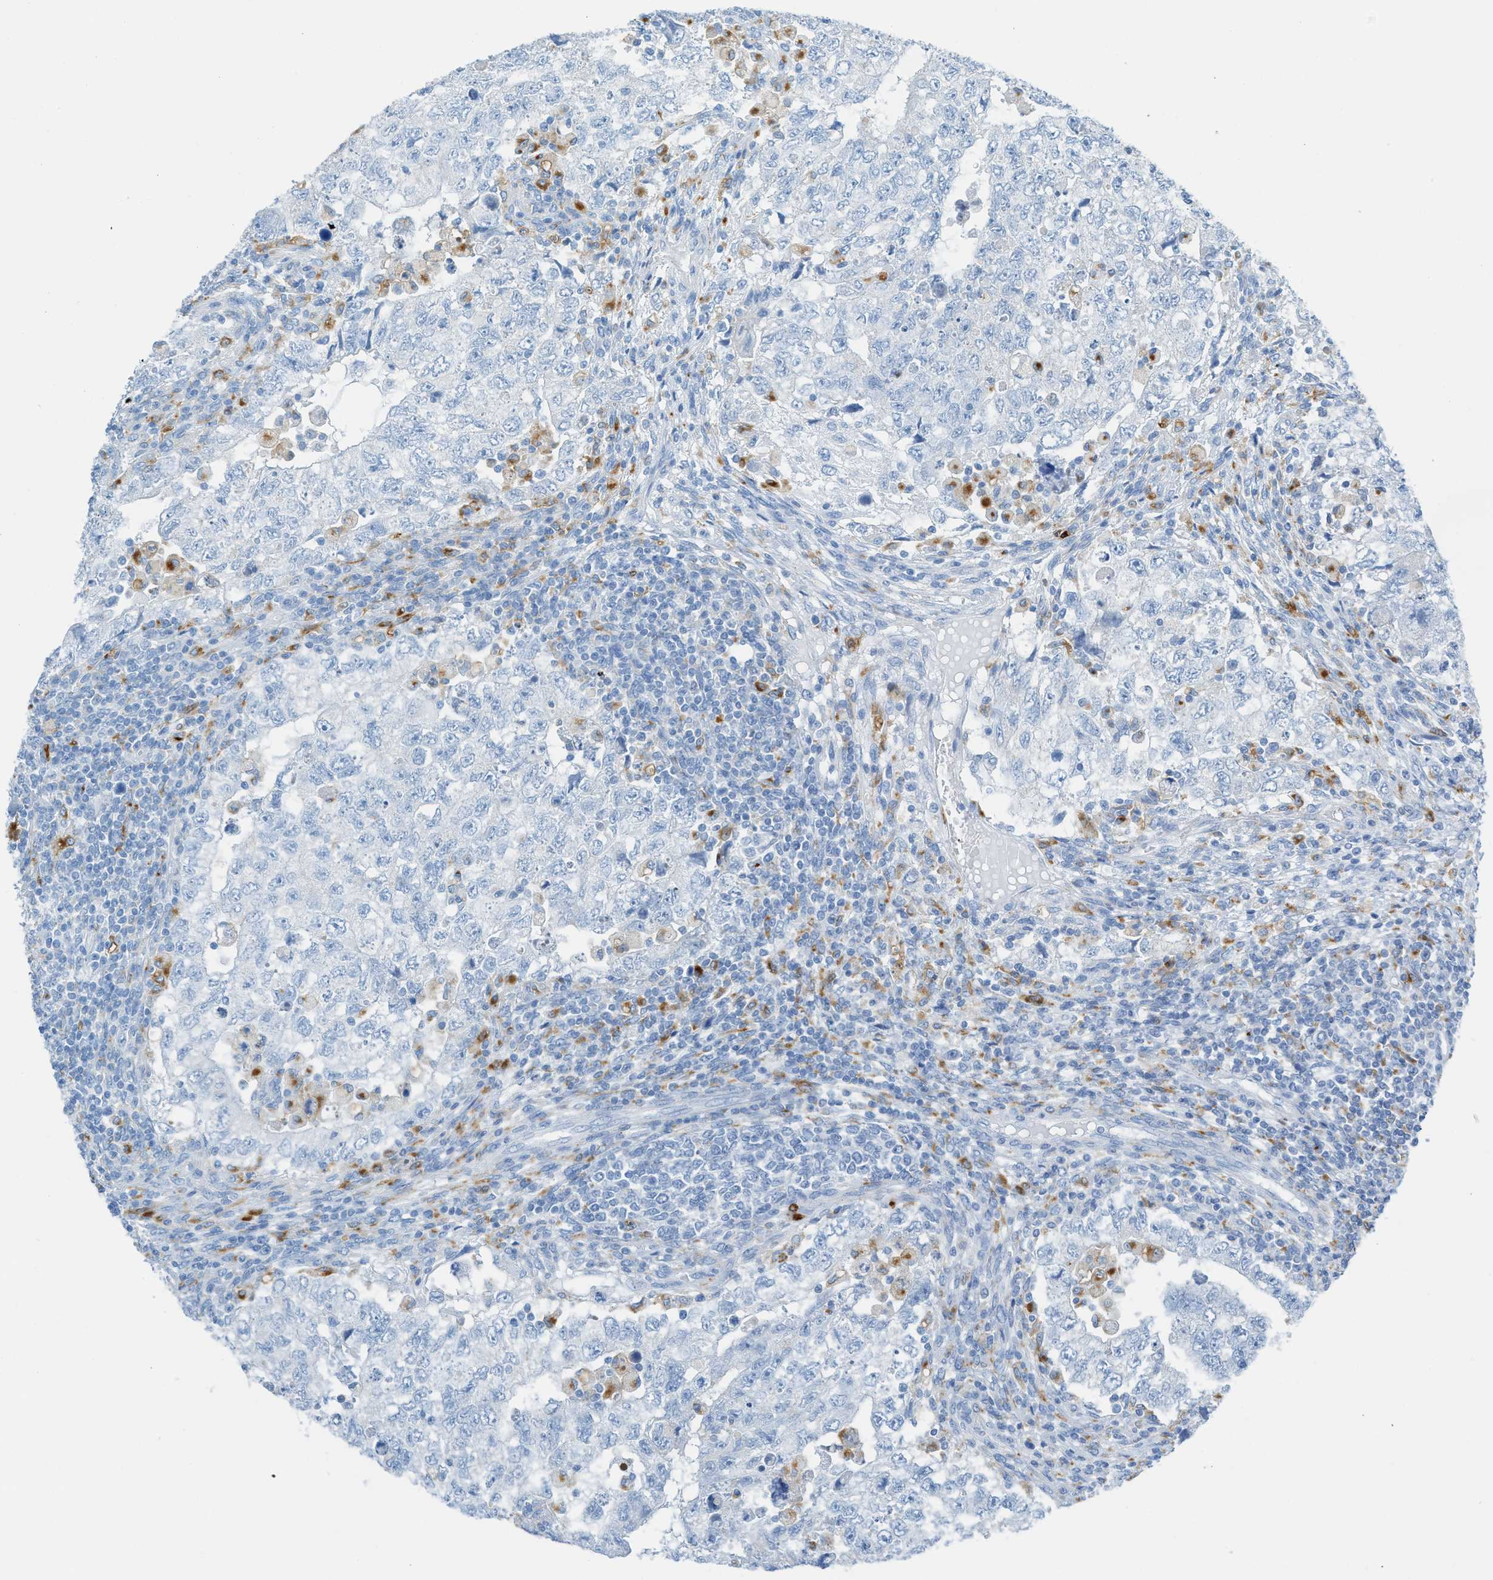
{"staining": {"intensity": "negative", "quantity": "none", "location": "none"}, "tissue": "testis cancer", "cell_type": "Tumor cells", "image_type": "cancer", "snomed": [{"axis": "morphology", "description": "Carcinoma, Embryonal, NOS"}, {"axis": "topography", "description": "Testis"}], "caption": "Testis cancer (embryonal carcinoma) stained for a protein using immunohistochemistry (IHC) shows no positivity tumor cells.", "gene": "C21orf62", "patient": {"sex": "male", "age": 36}}